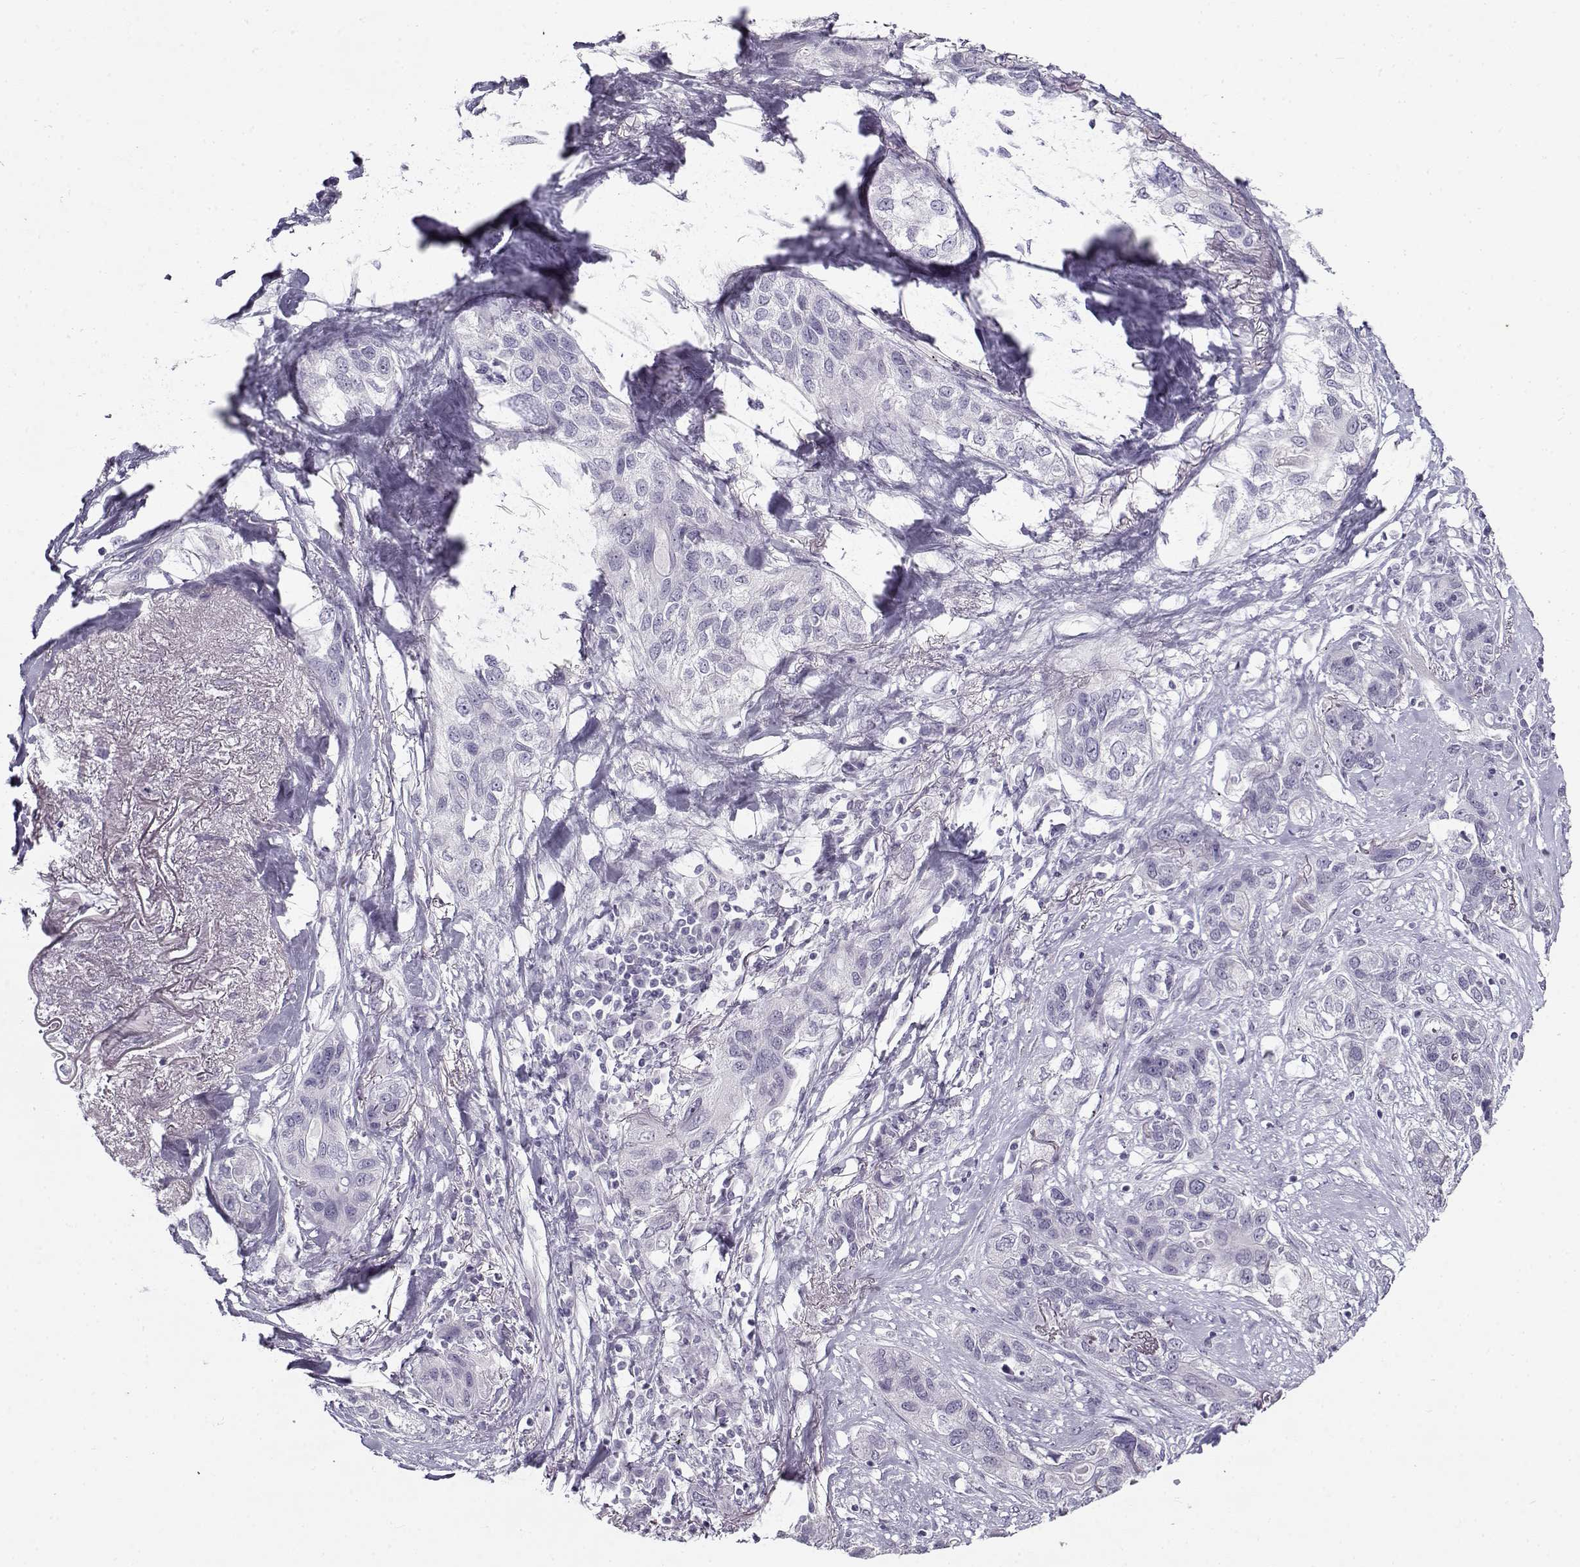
{"staining": {"intensity": "negative", "quantity": "none", "location": "none"}, "tissue": "lung cancer", "cell_type": "Tumor cells", "image_type": "cancer", "snomed": [{"axis": "morphology", "description": "Squamous cell carcinoma, NOS"}, {"axis": "topography", "description": "Lung"}], "caption": "High magnification brightfield microscopy of squamous cell carcinoma (lung) stained with DAB (brown) and counterstained with hematoxylin (blue): tumor cells show no significant expression.", "gene": "TEX55", "patient": {"sex": "female", "age": 70}}